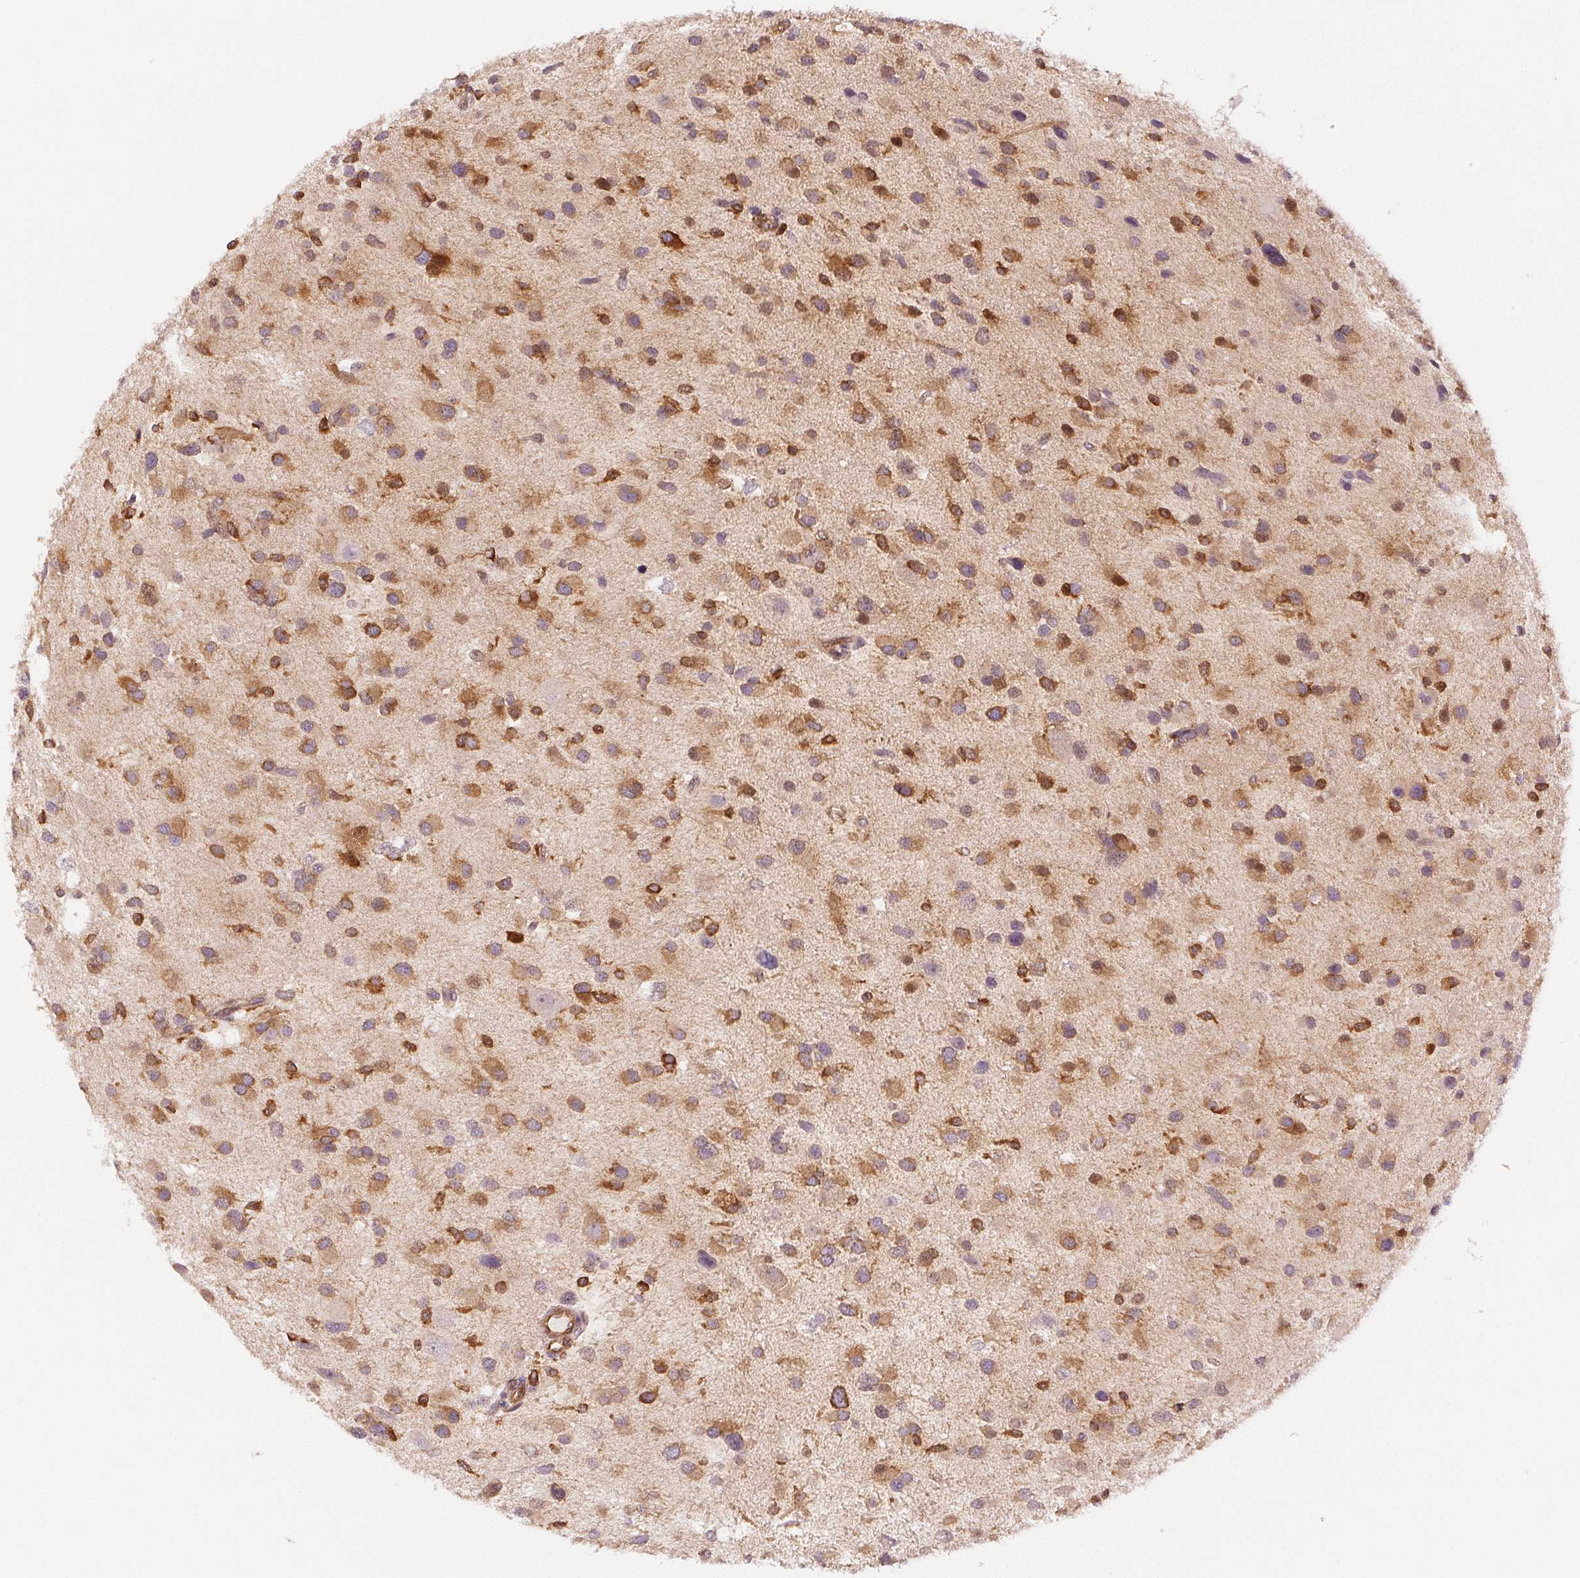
{"staining": {"intensity": "moderate", "quantity": "25%-75%", "location": "cytoplasmic/membranous"}, "tissue": "glioma", "cell_type": "Tumor cells", "image_type": "cancer", "snomed": [{"axis": "morphology", "description": "Glioma, malignant, Low grade"}, {"axis": "topography", "description": "Brain"}], "caption": "This micrograph displays immunohistochemistry staining of glioma, with medium moderate cytoplasmic/membranous positivity in approximately 25%-75% of tumor cells.", "gene": "DIAPH2", "patient": {"sex": "female", "age": 32}}